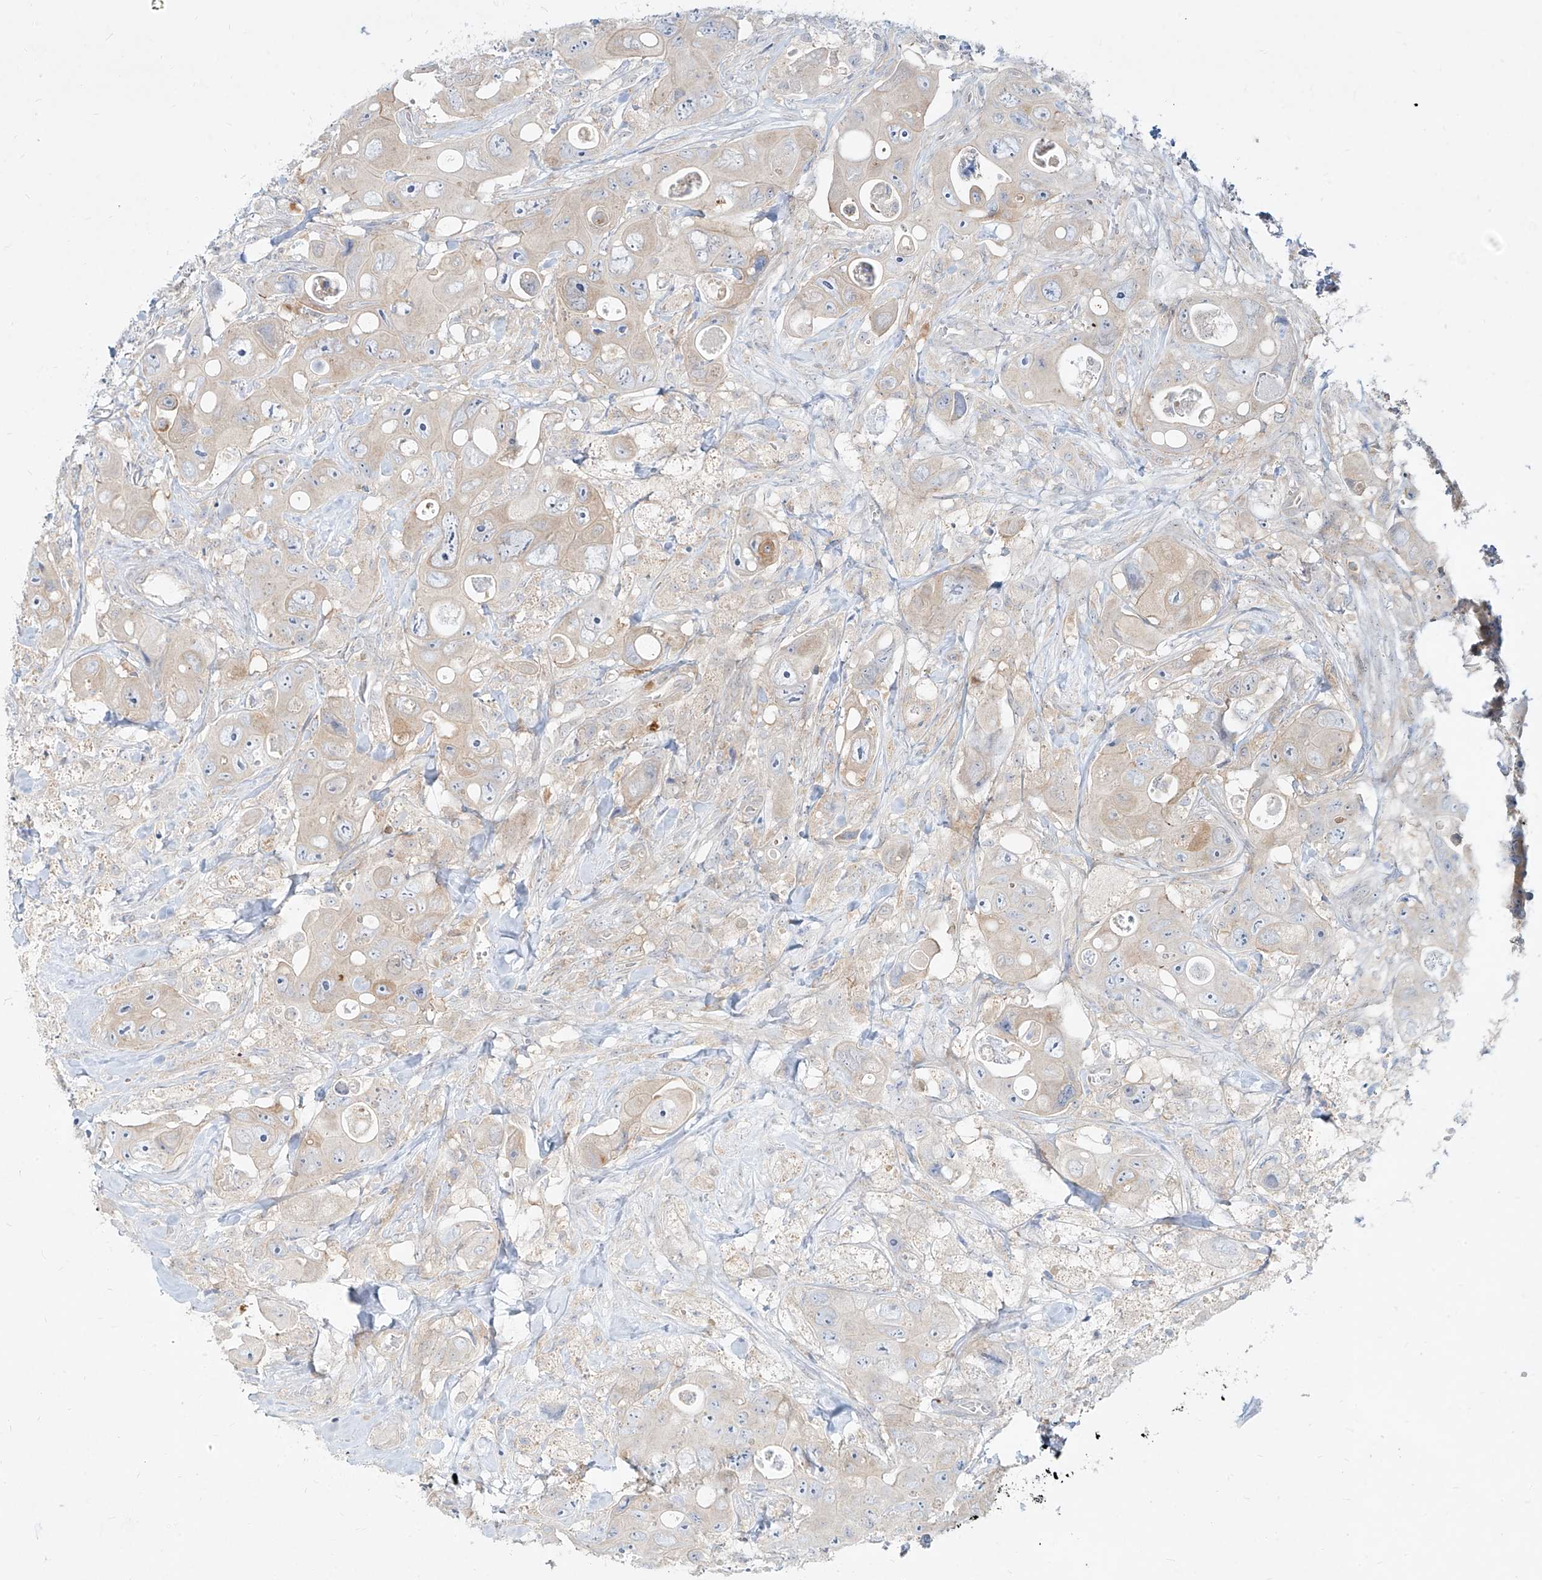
{"staining": {"intensity": "weak", "quantity": "<25%", "location": "cytoplasmic/membranous"}, "tissue": "colorectal cancer", "cell_type": "Tumor cells", "image_type": "cancer", "snomed": [{"axis": "morphology", "description": "Adenocarcinoma, NOS"}, {"axis": "topography", "description": "Colon"}], "caption": "This photomicrograph is of adenocarcinoma (colorectal) stained with immunohistochemistry to label a protein in brown with the nuclei are counter-stained blue. There is no expression in tumor cells.", "gene": "SLC2A12", "patient": {"sex": "female", "age": 46}}